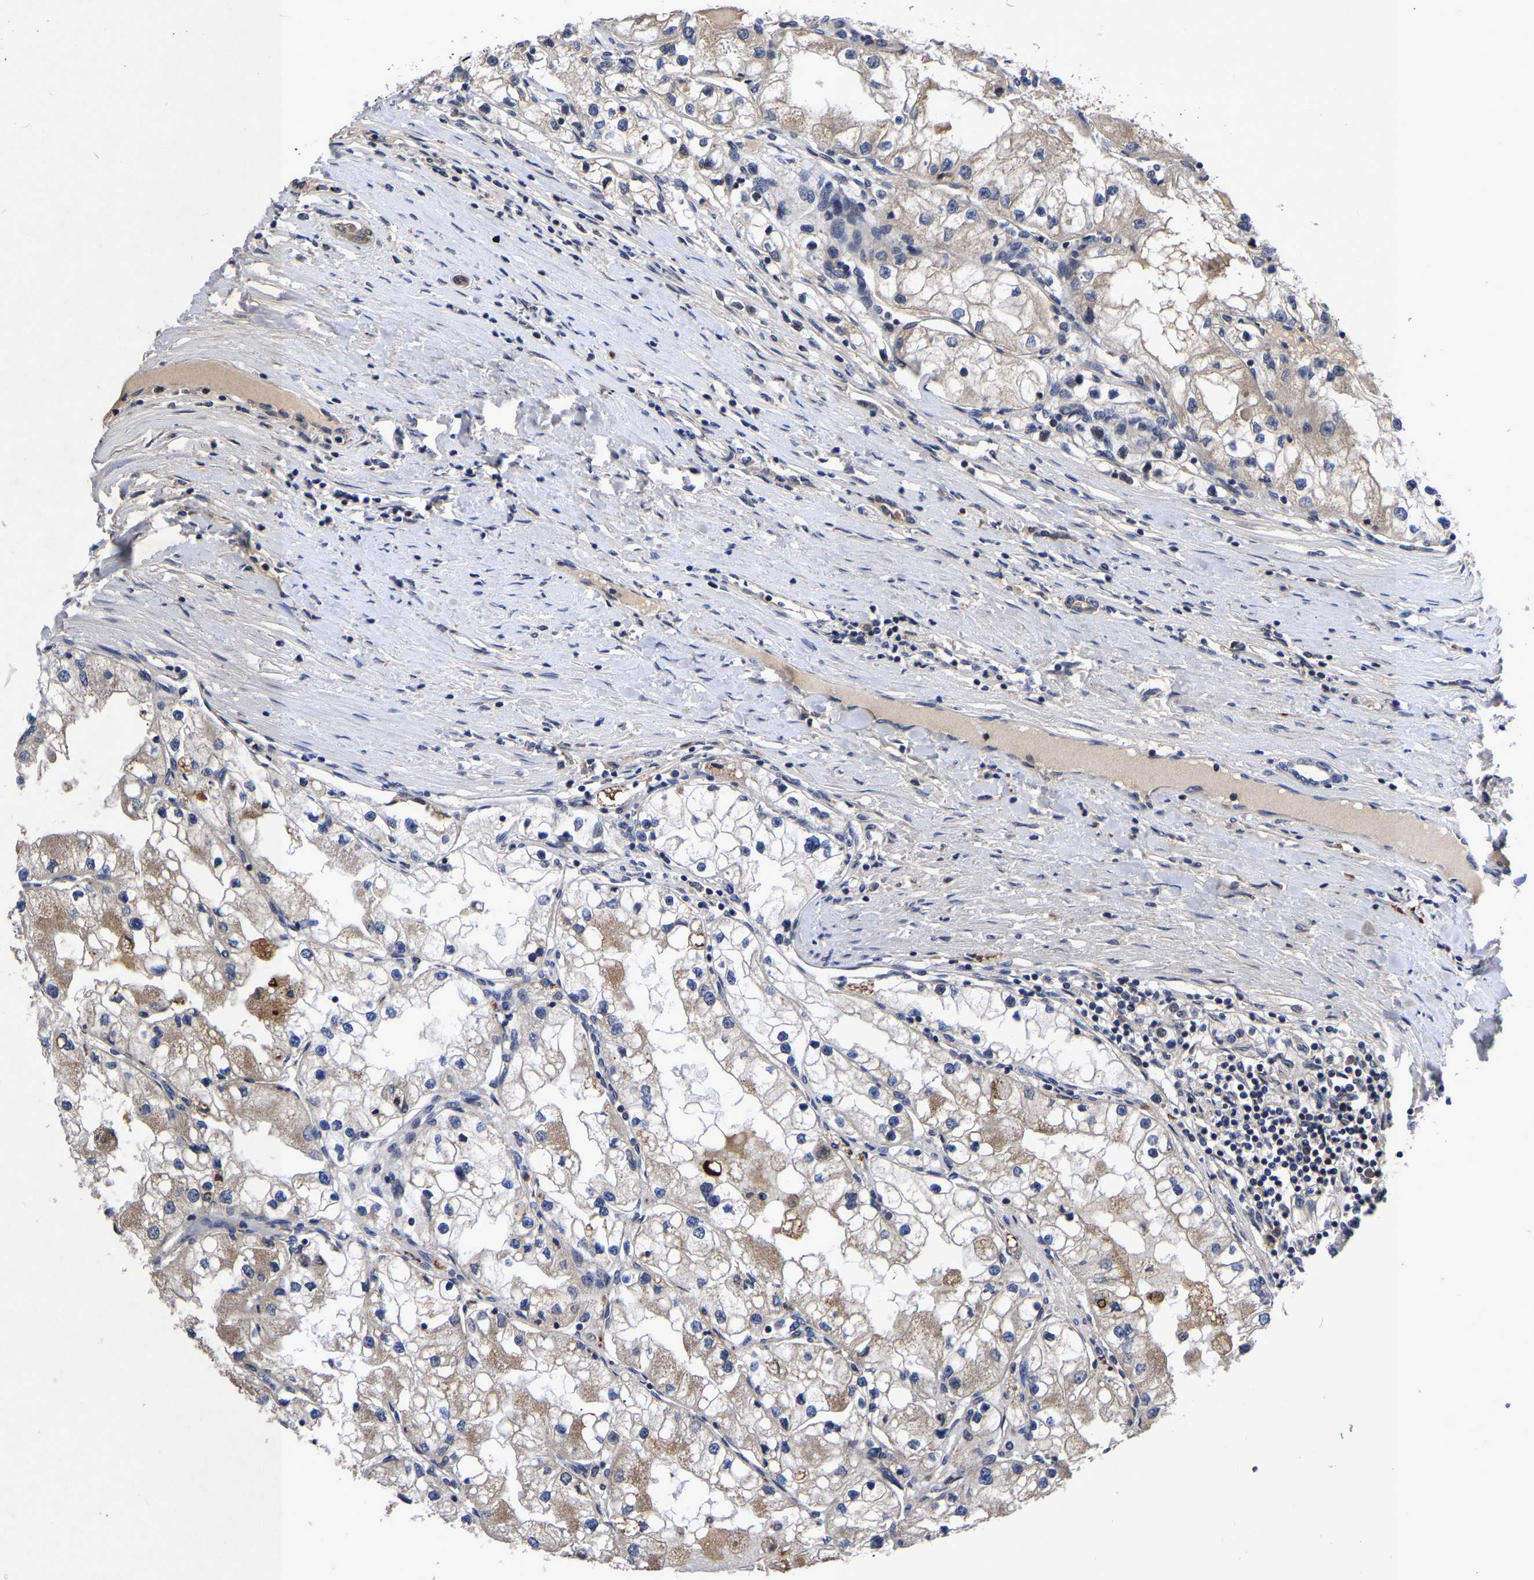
{"staining": {"intensity": "moderate", "quantity": "25%-75%", "location": "cytoplasmic/membranous"}, "tissue": "renal cancer", "cell_type": "Tumor cells", "image_type": "cancer", "snomed": [{"axis": "morphology", "description": "Adenocarcinoma, NOS"}, {"axis": "topography", "description": "Kidney"}], "caption": "Immunohistochemistry (IHC) of human adenocarcinoma (renal) displays medium levels of moderate cytoplasmic/membranous staining in approximately 25%-75% of tumor cells.", "gene": "JUNB", "patient": {"sex": "male", "age": 68}}